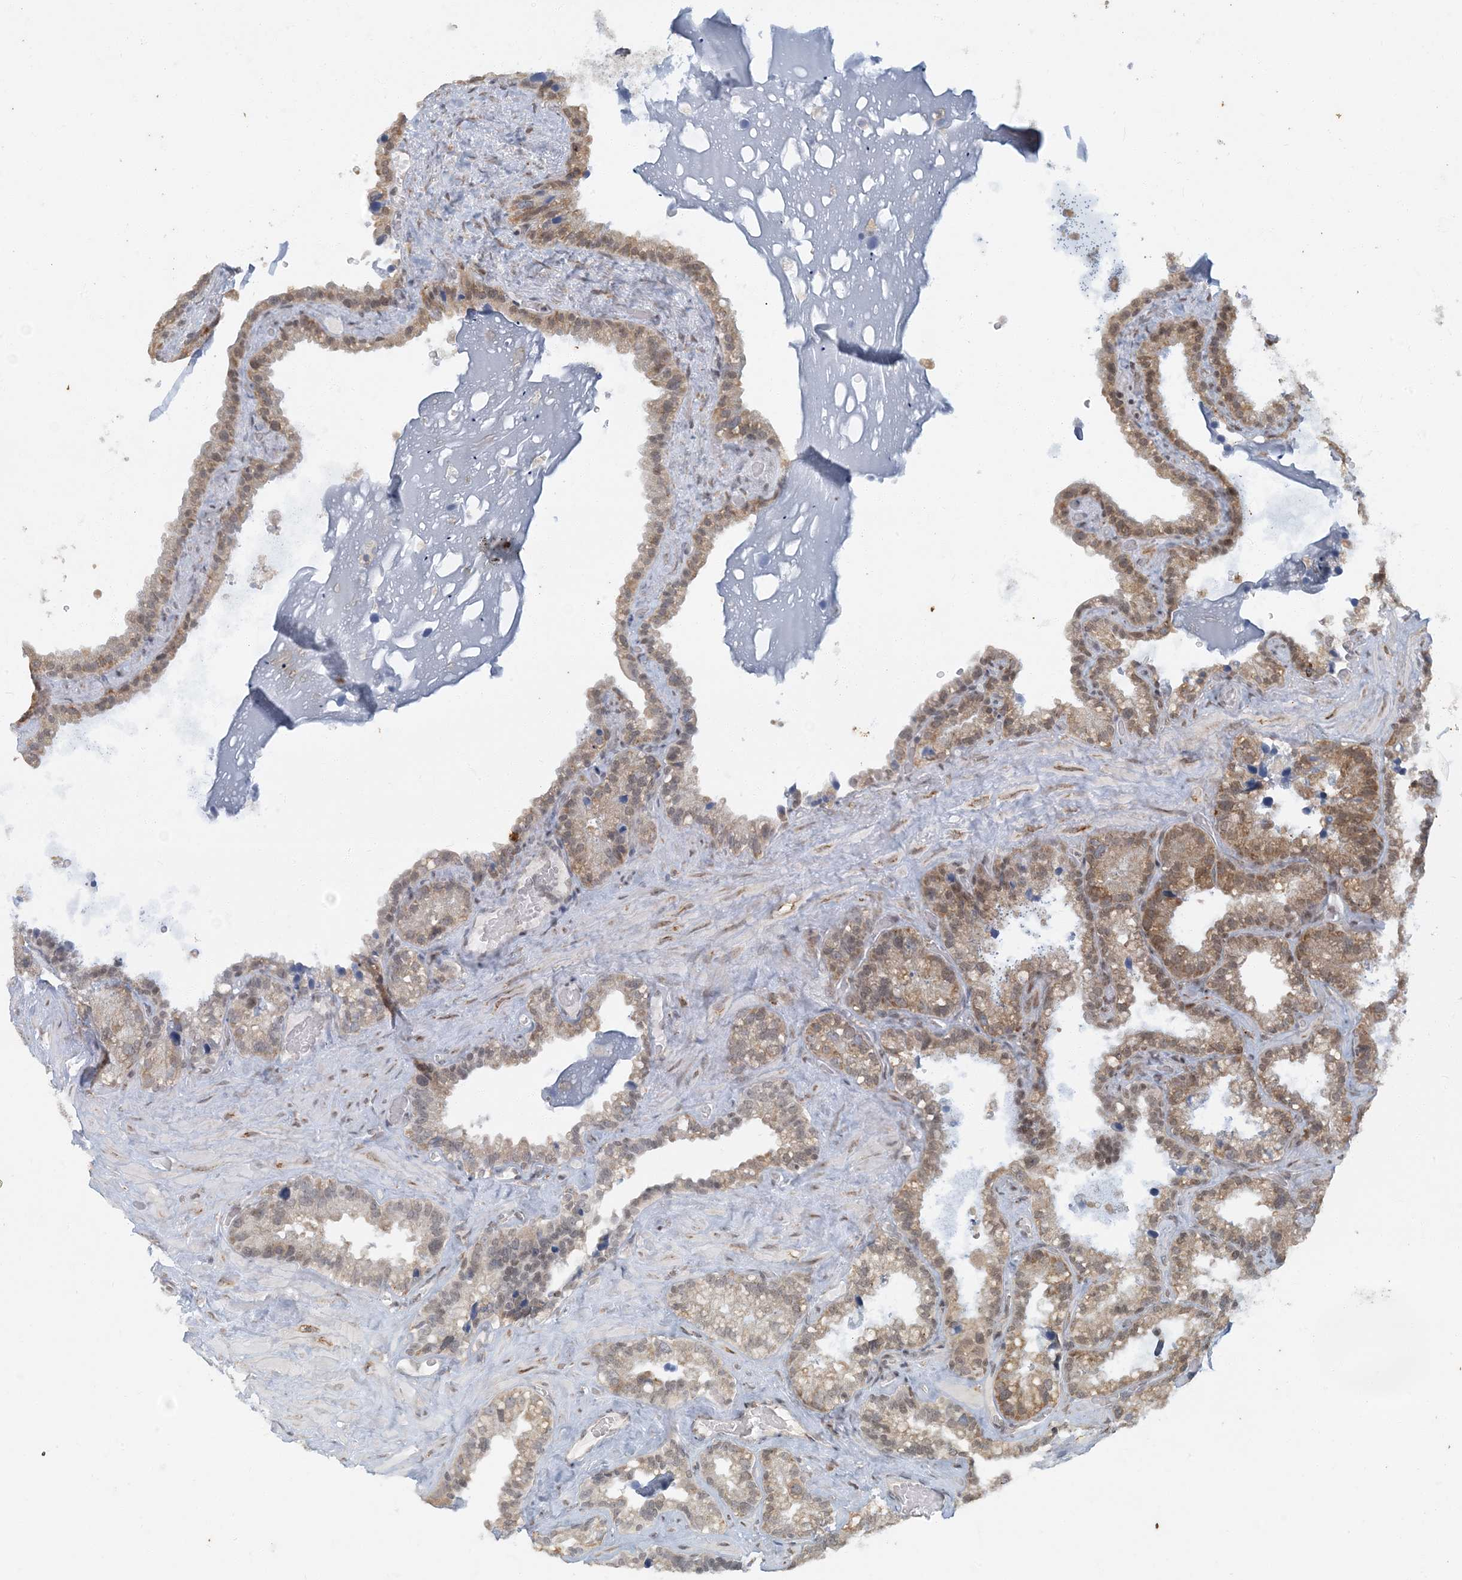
{"staining": {"intensity": "strong", "quantity": ">75%", "location": "cytoplasmic/membranous,nuclear"}, "tissue": "seminal vesicle", "cell_type": "Glandular cells", "image_type": "normal", "snomed": [{"axis": "morphology", "description": "Normal tissue, NOS"}, {"axis": "topography", "description": "Prostate"}, {"axis": "topography", "description": "Seminal veicle"}], "caption": "A high-resolution image shows immunohistochemistry staining of normal seminal vesicle, which shows strong cytoplasmic/membranous,nuclear staining in approximately >75% of glandular cells. The protein of interest is shown in brown color, while the nuclei are stained blue.", "gene": "AK9", "patient": {"sex": "male", "age": 68}}